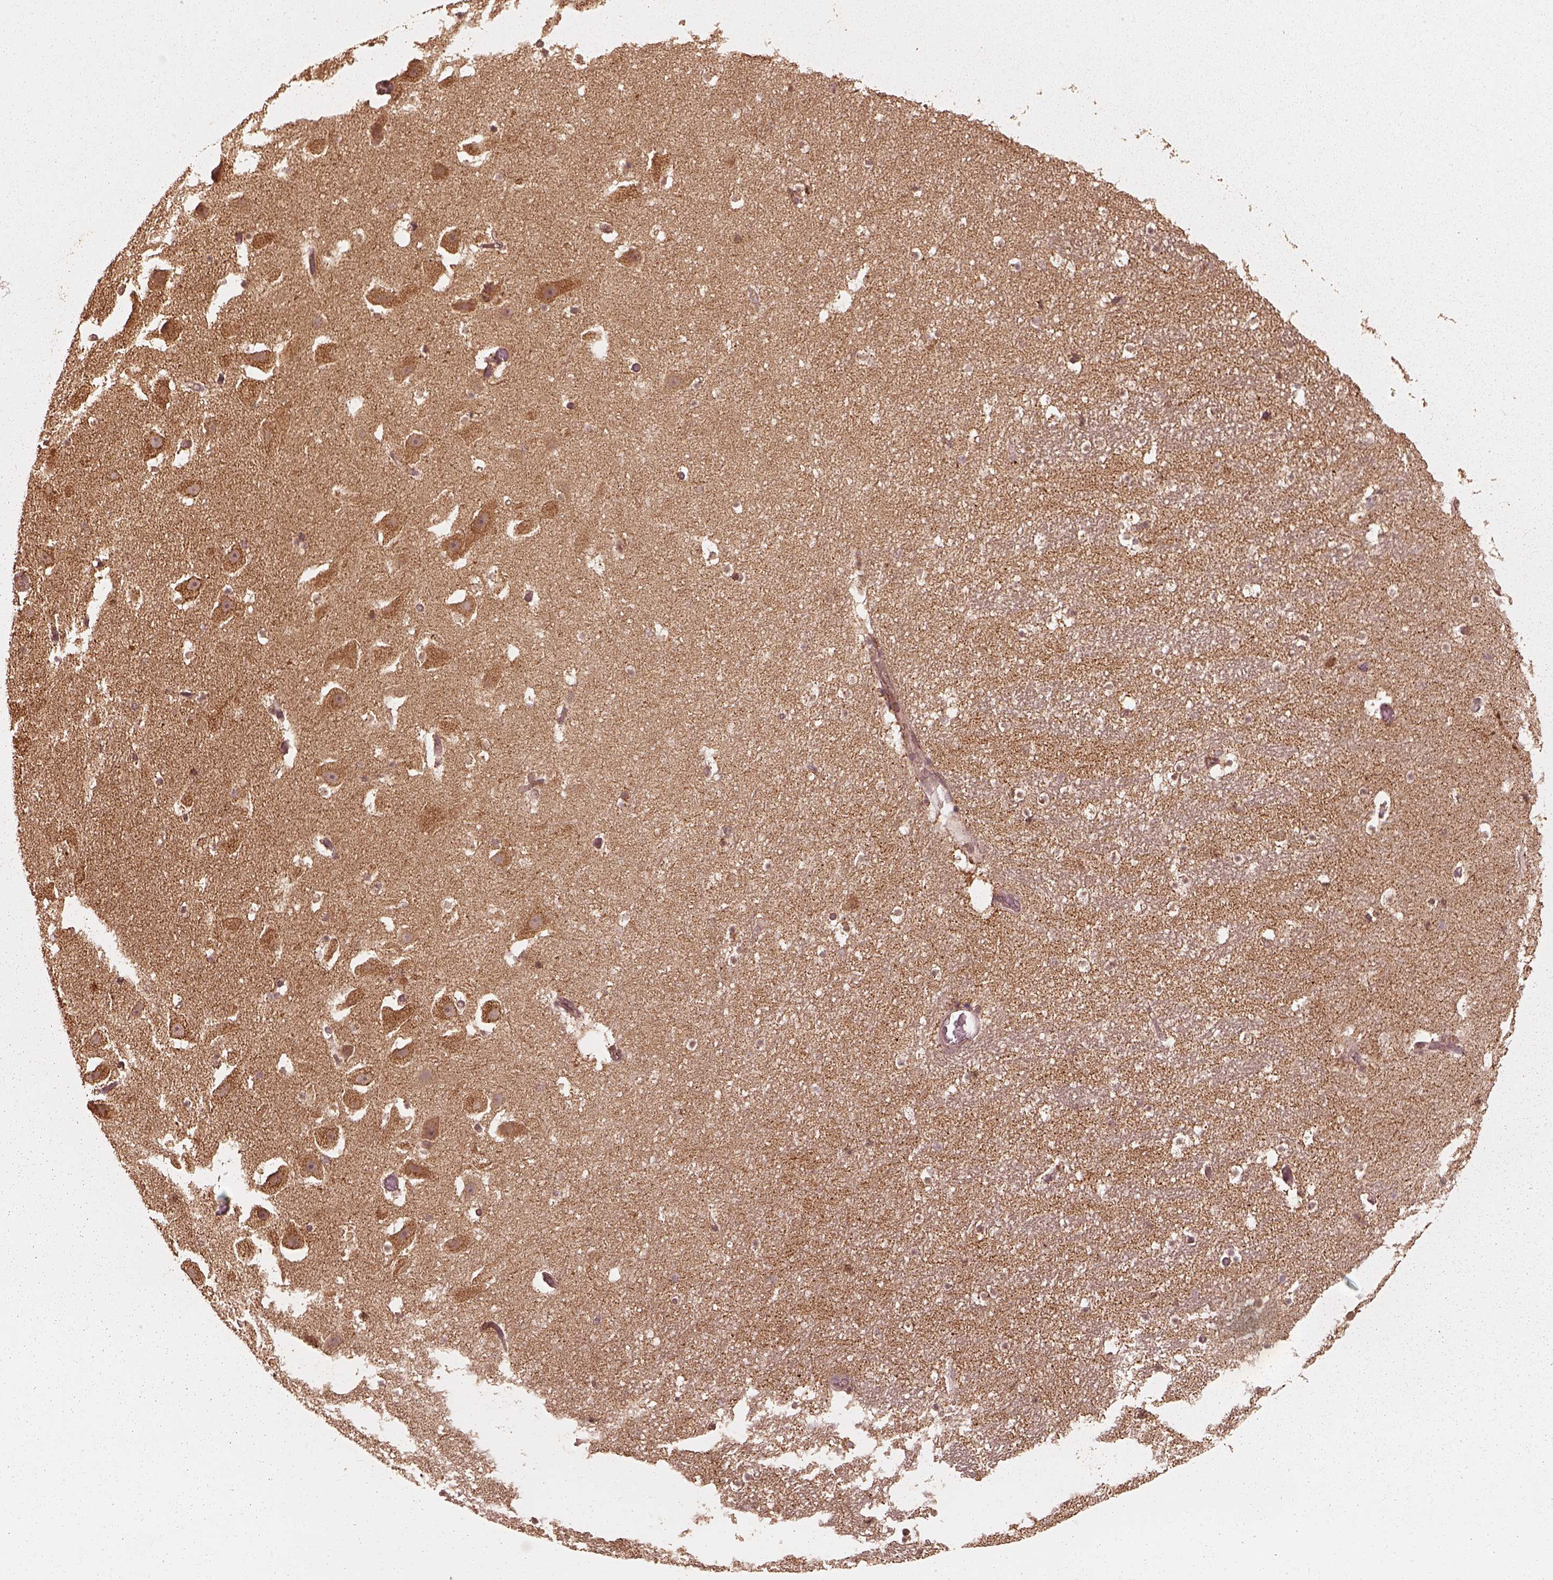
{"staining": {"intensity": "moderate", "quantity": "<25%", "location": "cytoplasmic/membranous"}, "tissue": "hippocampus", "cell_type": "Glial cells", "image_type": "normal", "snomed": [{"axis": "morphology", "description": "Normal tissue, NOS"}, {"axis": "topography", "description": "Hippocampus"}], "caption": "Brown immunohistochemical staining in benign human hippocampus reveals moderate cytoplasmic/membranous expression in approximately <25% of glial cells.", "gene": "DNAJC25", "patient": {"sex": "male", "age": 26}}